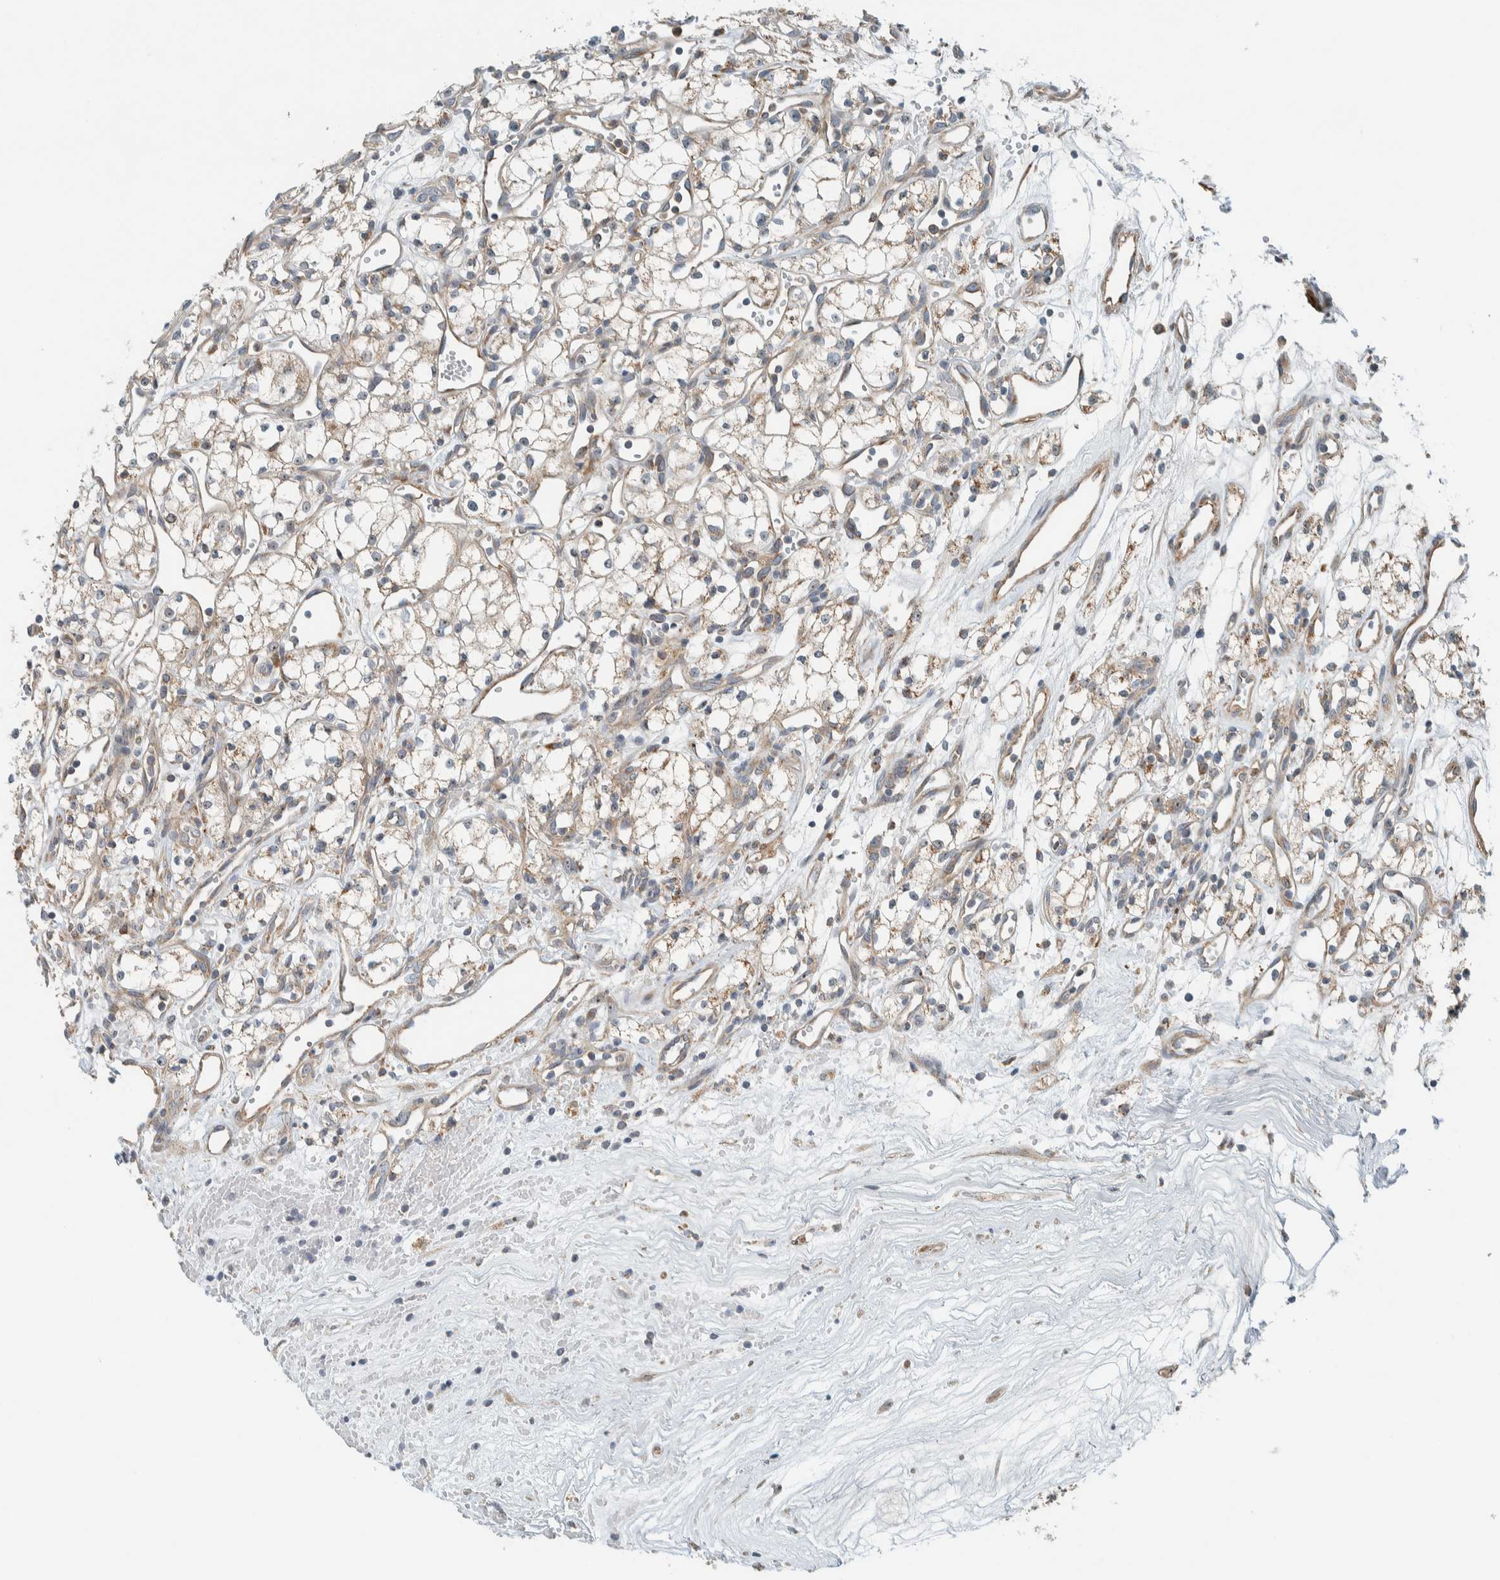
{"staining": {"intensity": "weak", "quantity": ">75%", "location": "cytoplasmic/membranous"}, "tissue": "renal cancer", "cell_type": "Tumor cells", "image_type": "cancer", "snomed": [{"axis": "morphology", "description": "Adenocarcinoma, NOS"}, {"axis": "topography", "description": "Kidney"}], "caption": "This is an image of immunohistochemistry (IHC) staining of renal cancer (adenocarcinoma), which shows weak staining in the cytoplasmic/membranous of tumor cells.", "gene": "SLFN12L", "patient": {"sex": "male", "age": 59}}